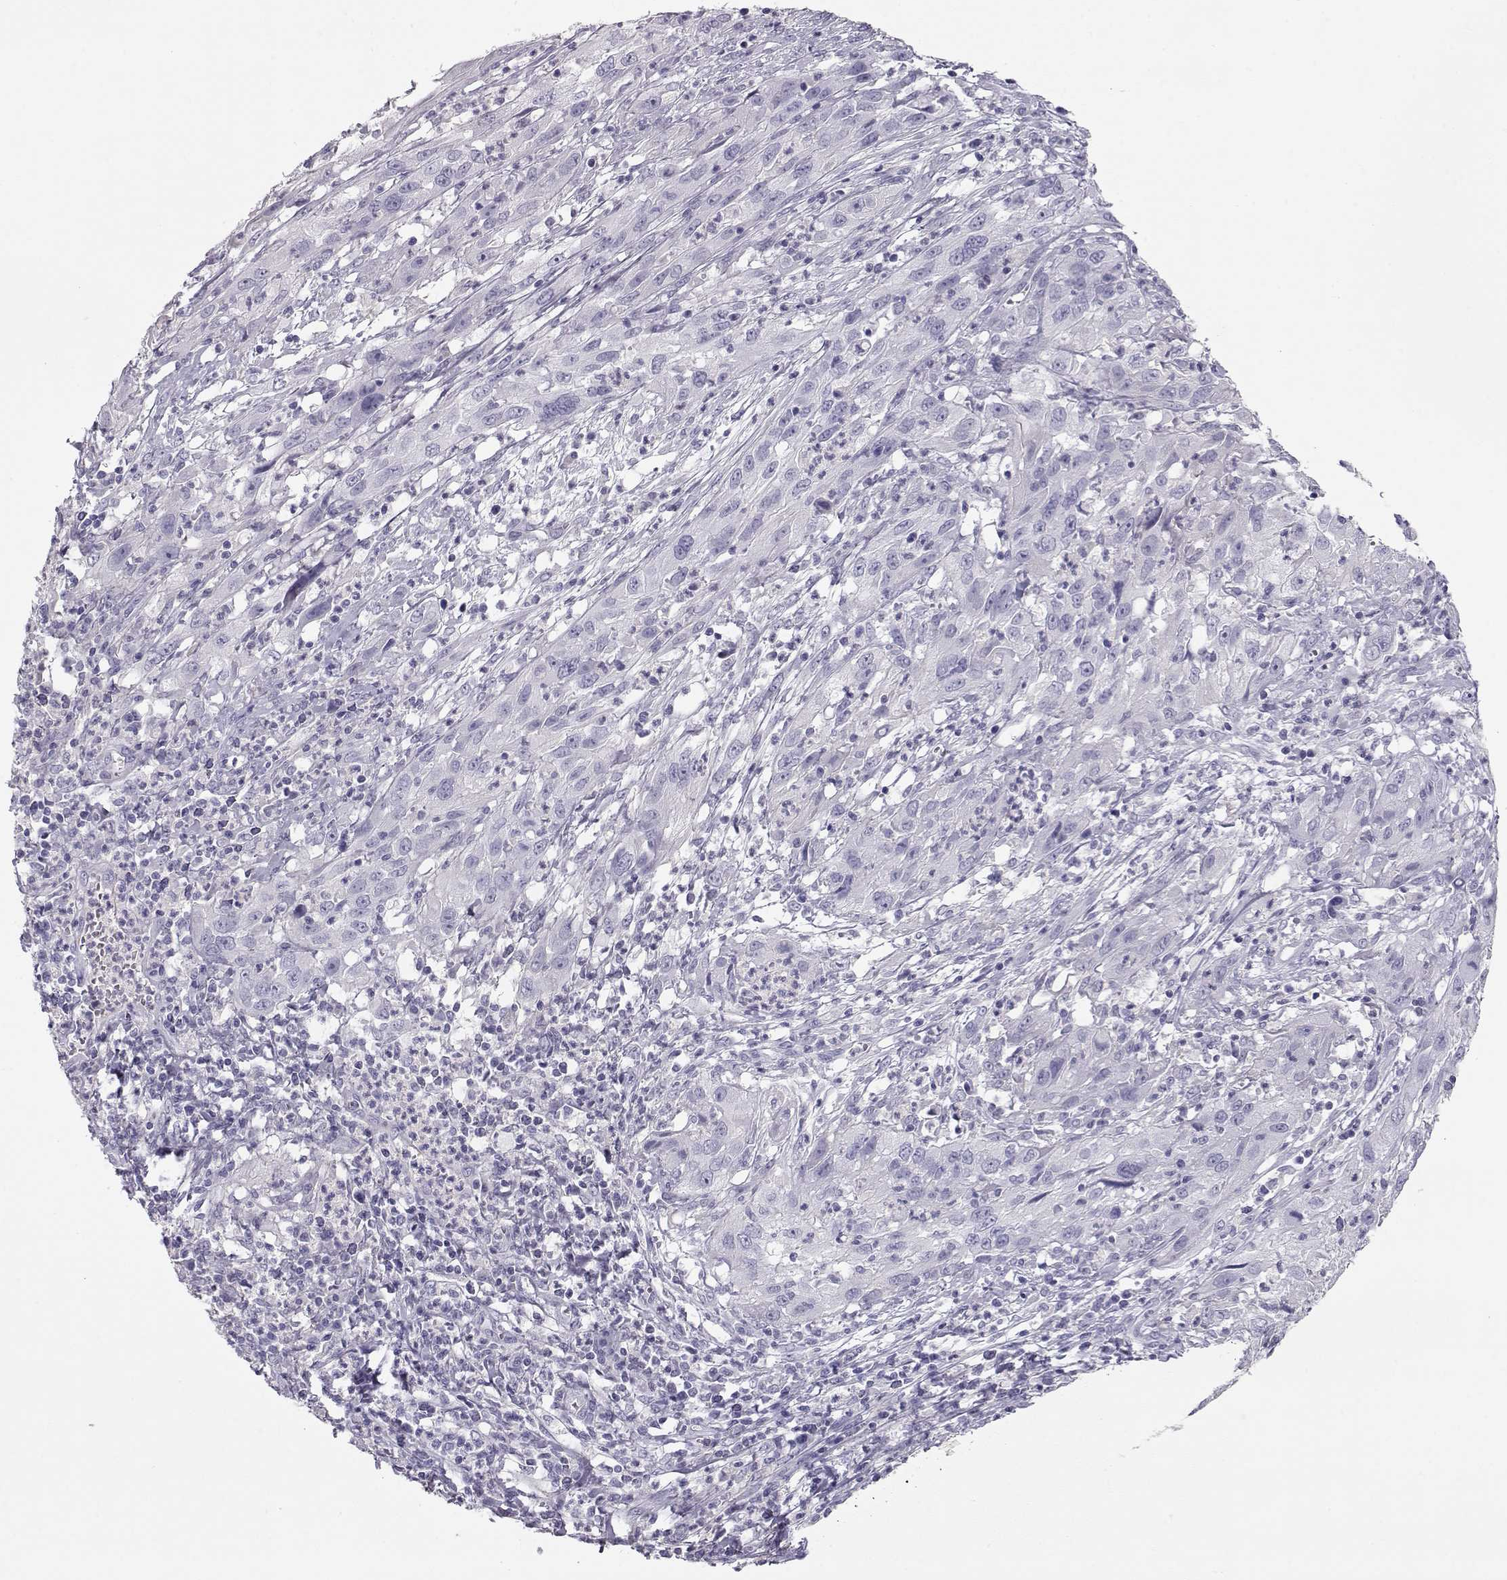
{"staining": {"intensity": "negative", "quantity": "none", "location": "none"}, "tissue": "cervical cancer", "cell_type": "Tumor cells", "image_type": "cancer", "snomed": [{"axis": "morphology", "description": "Squamous cell carcinoma, NOS"}, {"axis": "topography", "description": "Cervix"}], "caption": "IHC photomicrograph of neoplastic tissue: squamous cell carcinoma (cervical) stained with DAB demonstrates no significant protein staining in tumor cells.", "gene": "SLITRK3", "patient": {"sex": "female", "age": 32}}